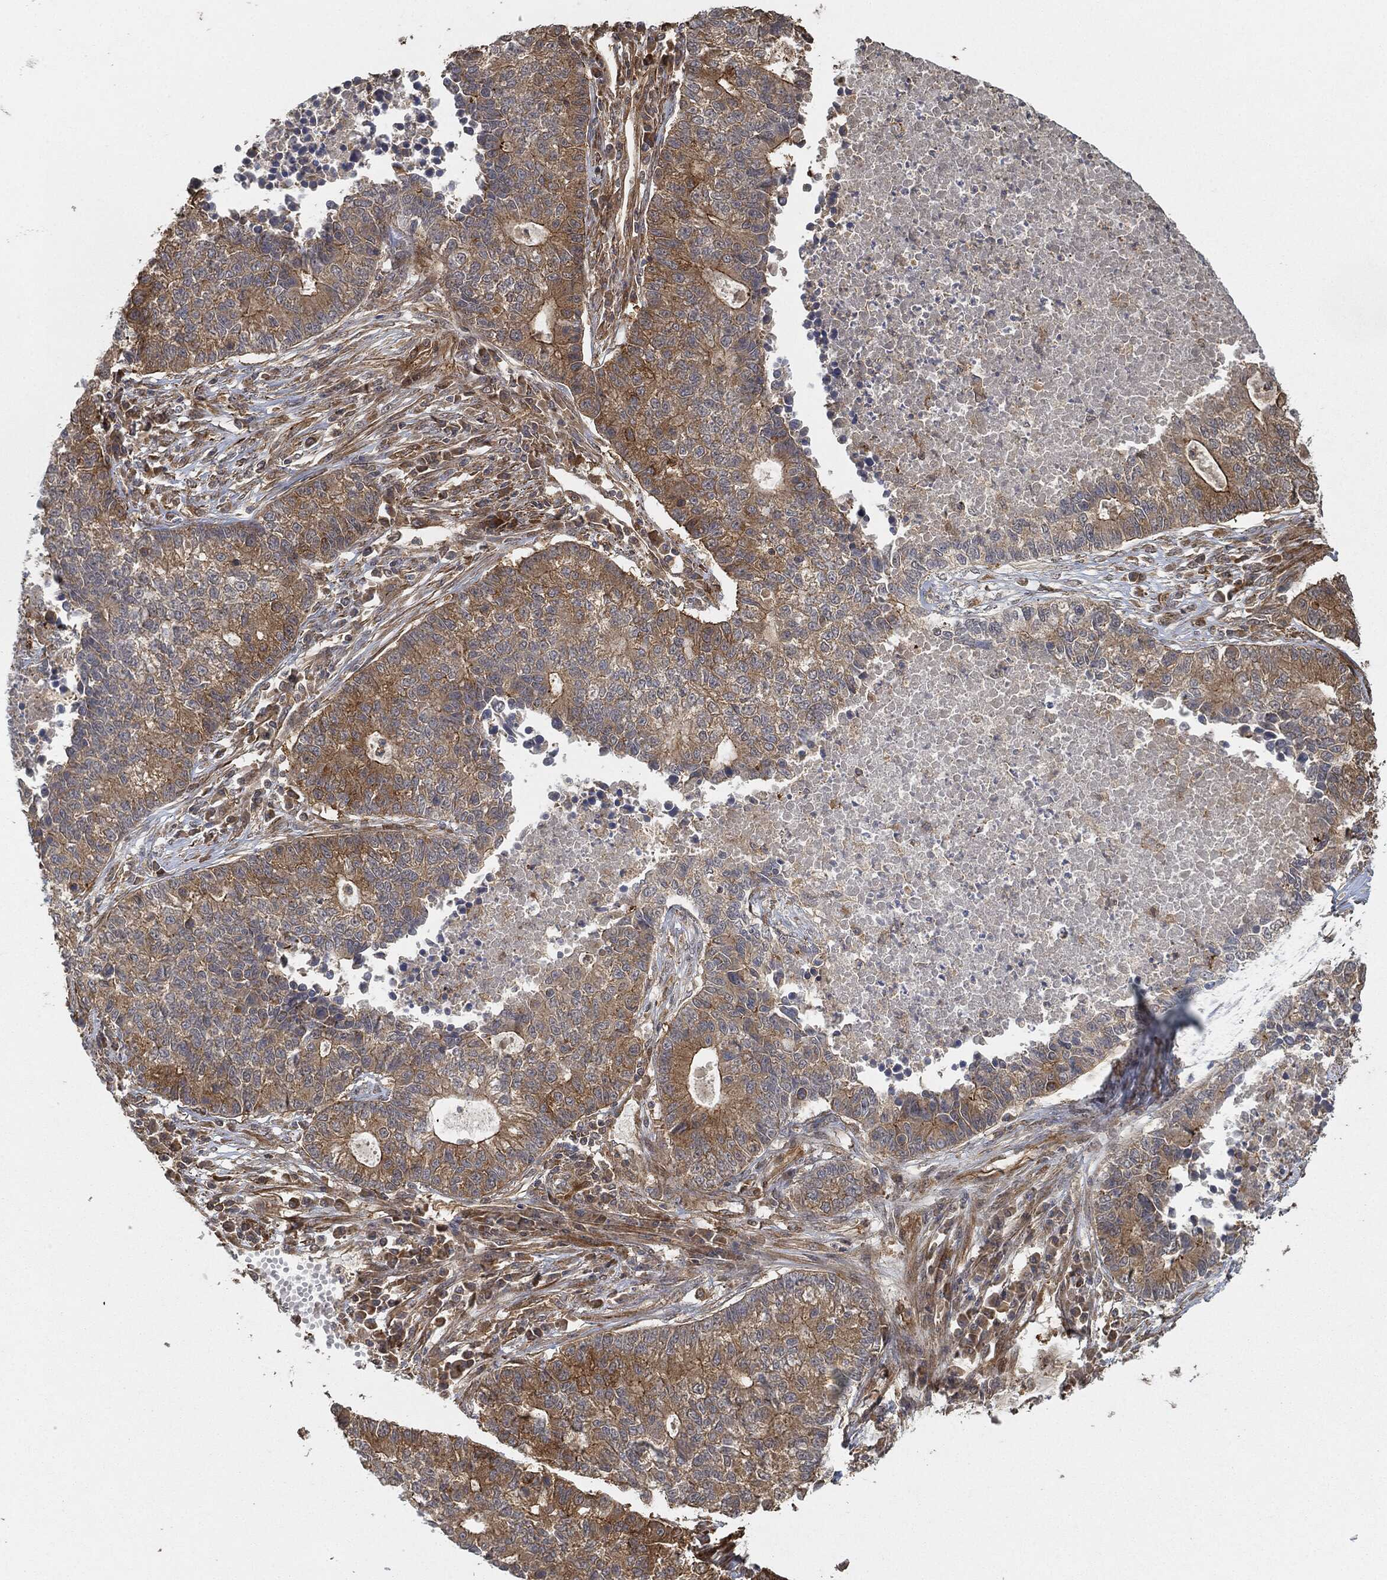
{"staining": {"intensity": "moderate", "quantity": "25%-75%", "location": "cytoplasmic/membranous"}, "tissue": "lung cancer", "cell_type": "Tumor cells", "image_type": "cancer", "snomed": [{"axis": "morphology", "description": "Adenocarcinoma, NOS"}, {"axis": "topography", "description": "Lung"}], "caption": "This photomicrograph exhibits lung cancer stained with IHC to label a protein in brown. The cytoplasmic/membranous of tumor cells show moderate positivity for the protein. Nuclei are counter-stained blue.", "gene": "TPT1", "patient": {"sex": "male", "age": 57}}